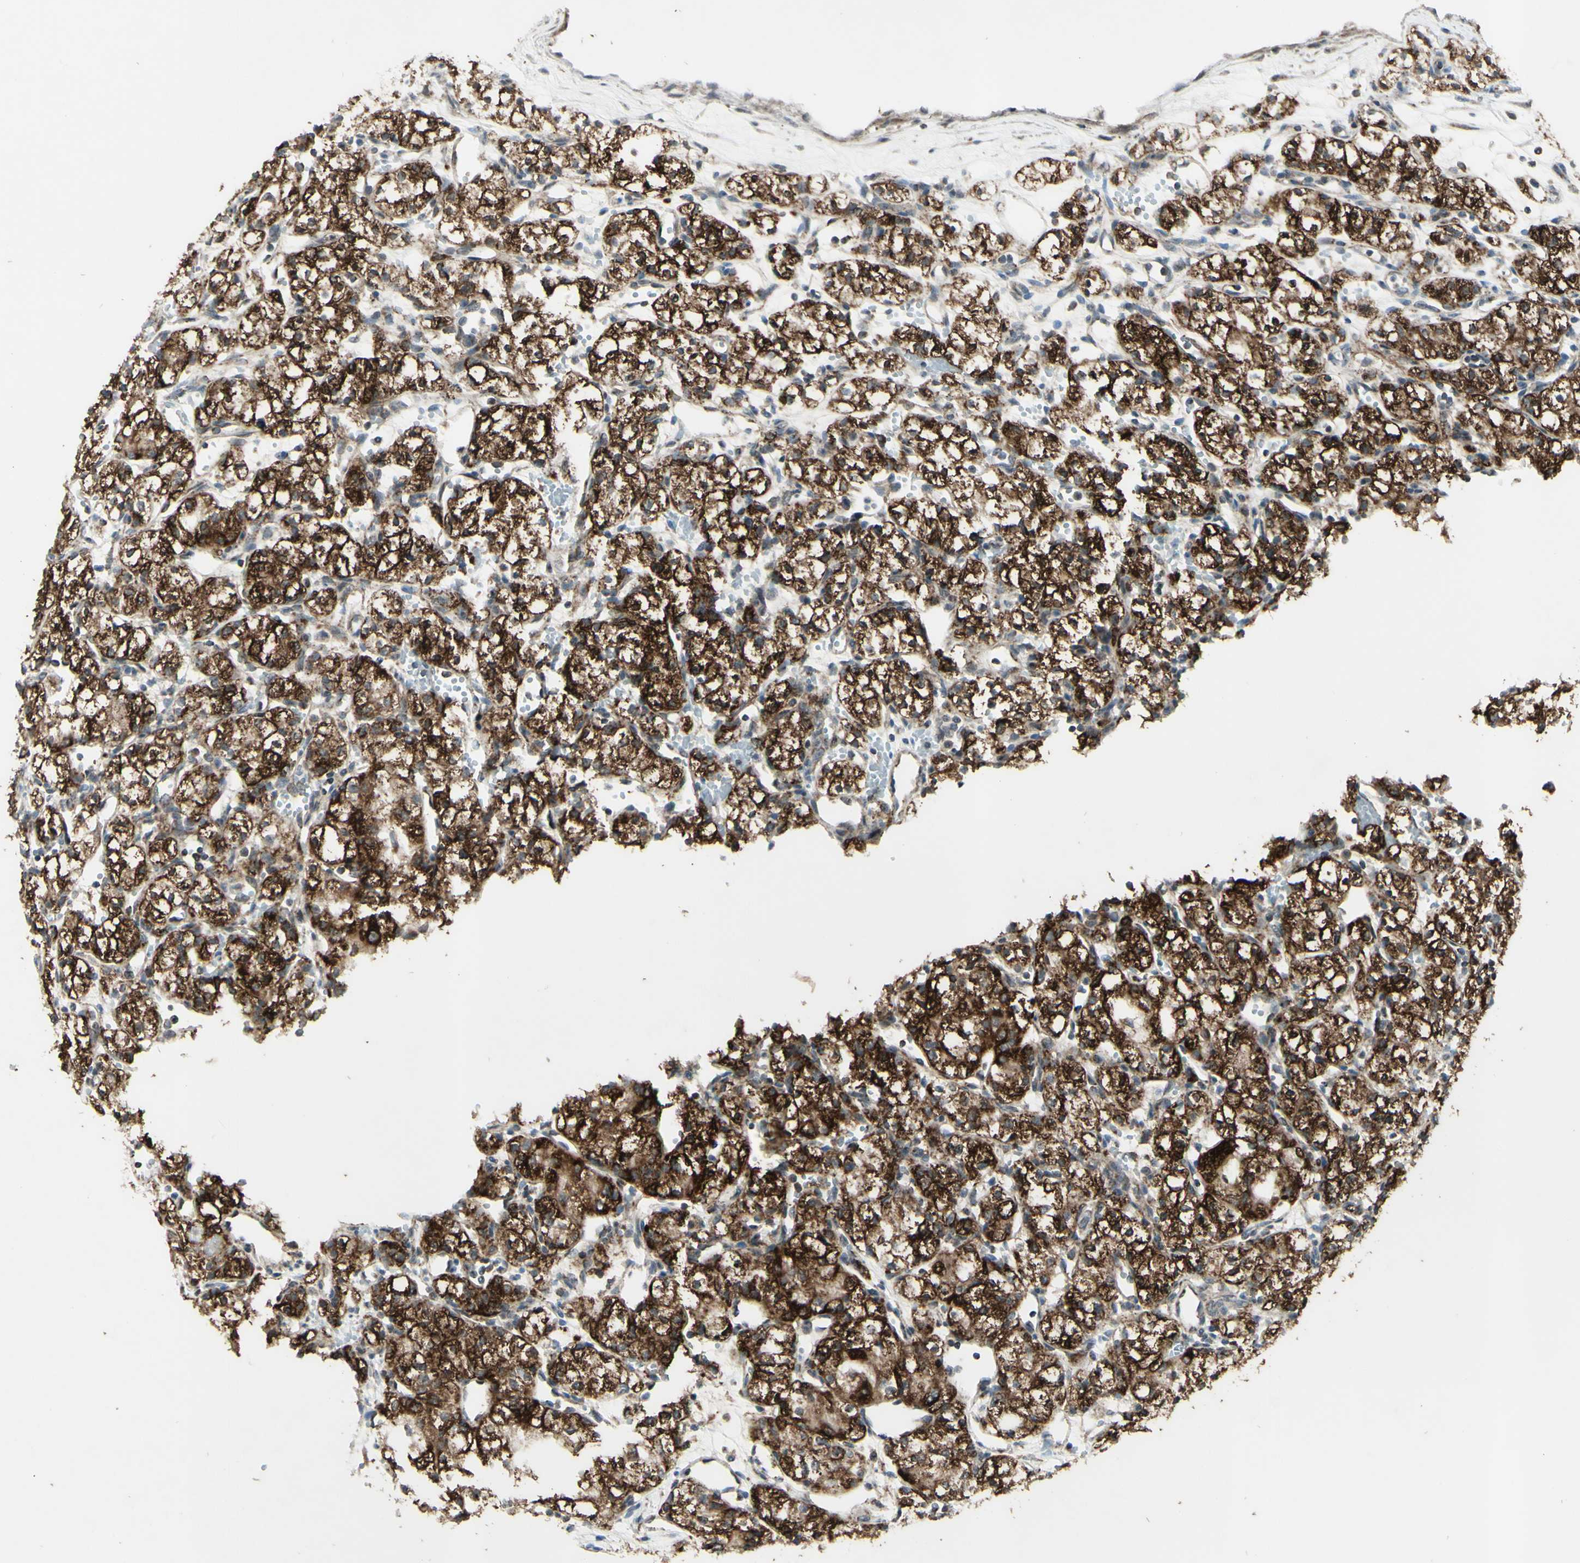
{"staining": {"intensity": "strong", "quantity": ">75%", "location": "cytoplasmic/membranous"}, "tissue": "renal cancer", "cell_type": "Tumor cells", "image_type": "cancer", "snomed": [{"axis": "morphology", "description": "Normal tissue, NOS"}, {"axis": "morphology", "description": "Adenocarcinoma, NOS"}, {"axis": "topography", "description": "Kidney"}], "caption": "This is a micrograph of immunohistochemistry staining of renal cancer, which shows strong staining in the cytoplasmic/membranous of tumor cells.", "gene": "DHRS3", "patient": {"sex": "male", "age": 59}}